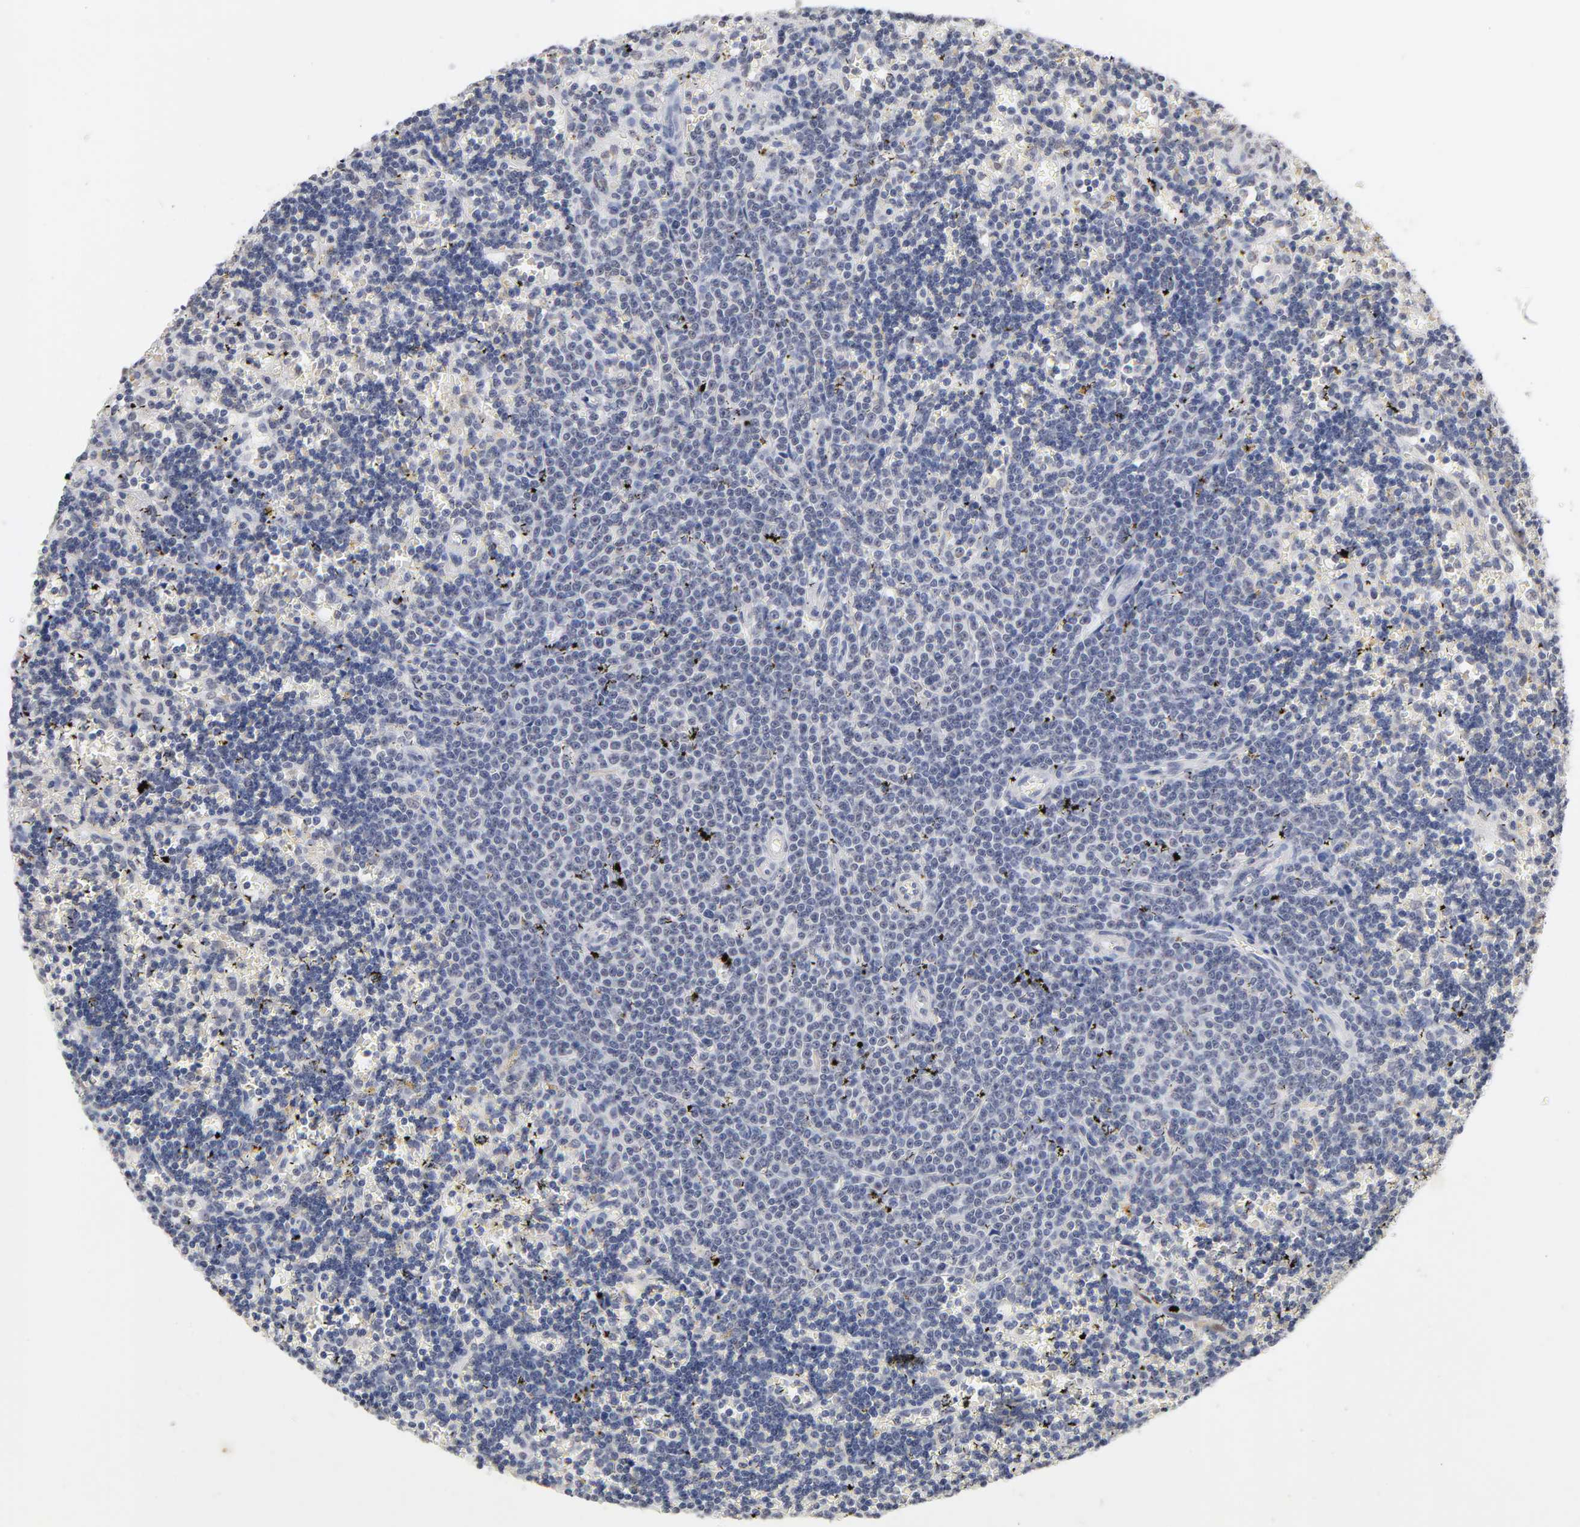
{"staining": {"intensity": "negative", "quantity": "none", "location": "none"}, "tissue": "lymphoma", "cell_type": "Tumor cells", "image_type": "cancer", "snomed": [{"axis": "morphology", "description": "Malignant lymphoma, non-Hodgkin's type, Low grade"}, {"axis": "topography", "description": "Spleen"}], "caption": "This is an immunohistochemistry (IHC) image of human malignant lymphoma, non-Hodgkin's type (low-grade). There is no positivity in tumor cells.", "gene": "CRABP2", "patient": {"sex": "male", "age": 60}}